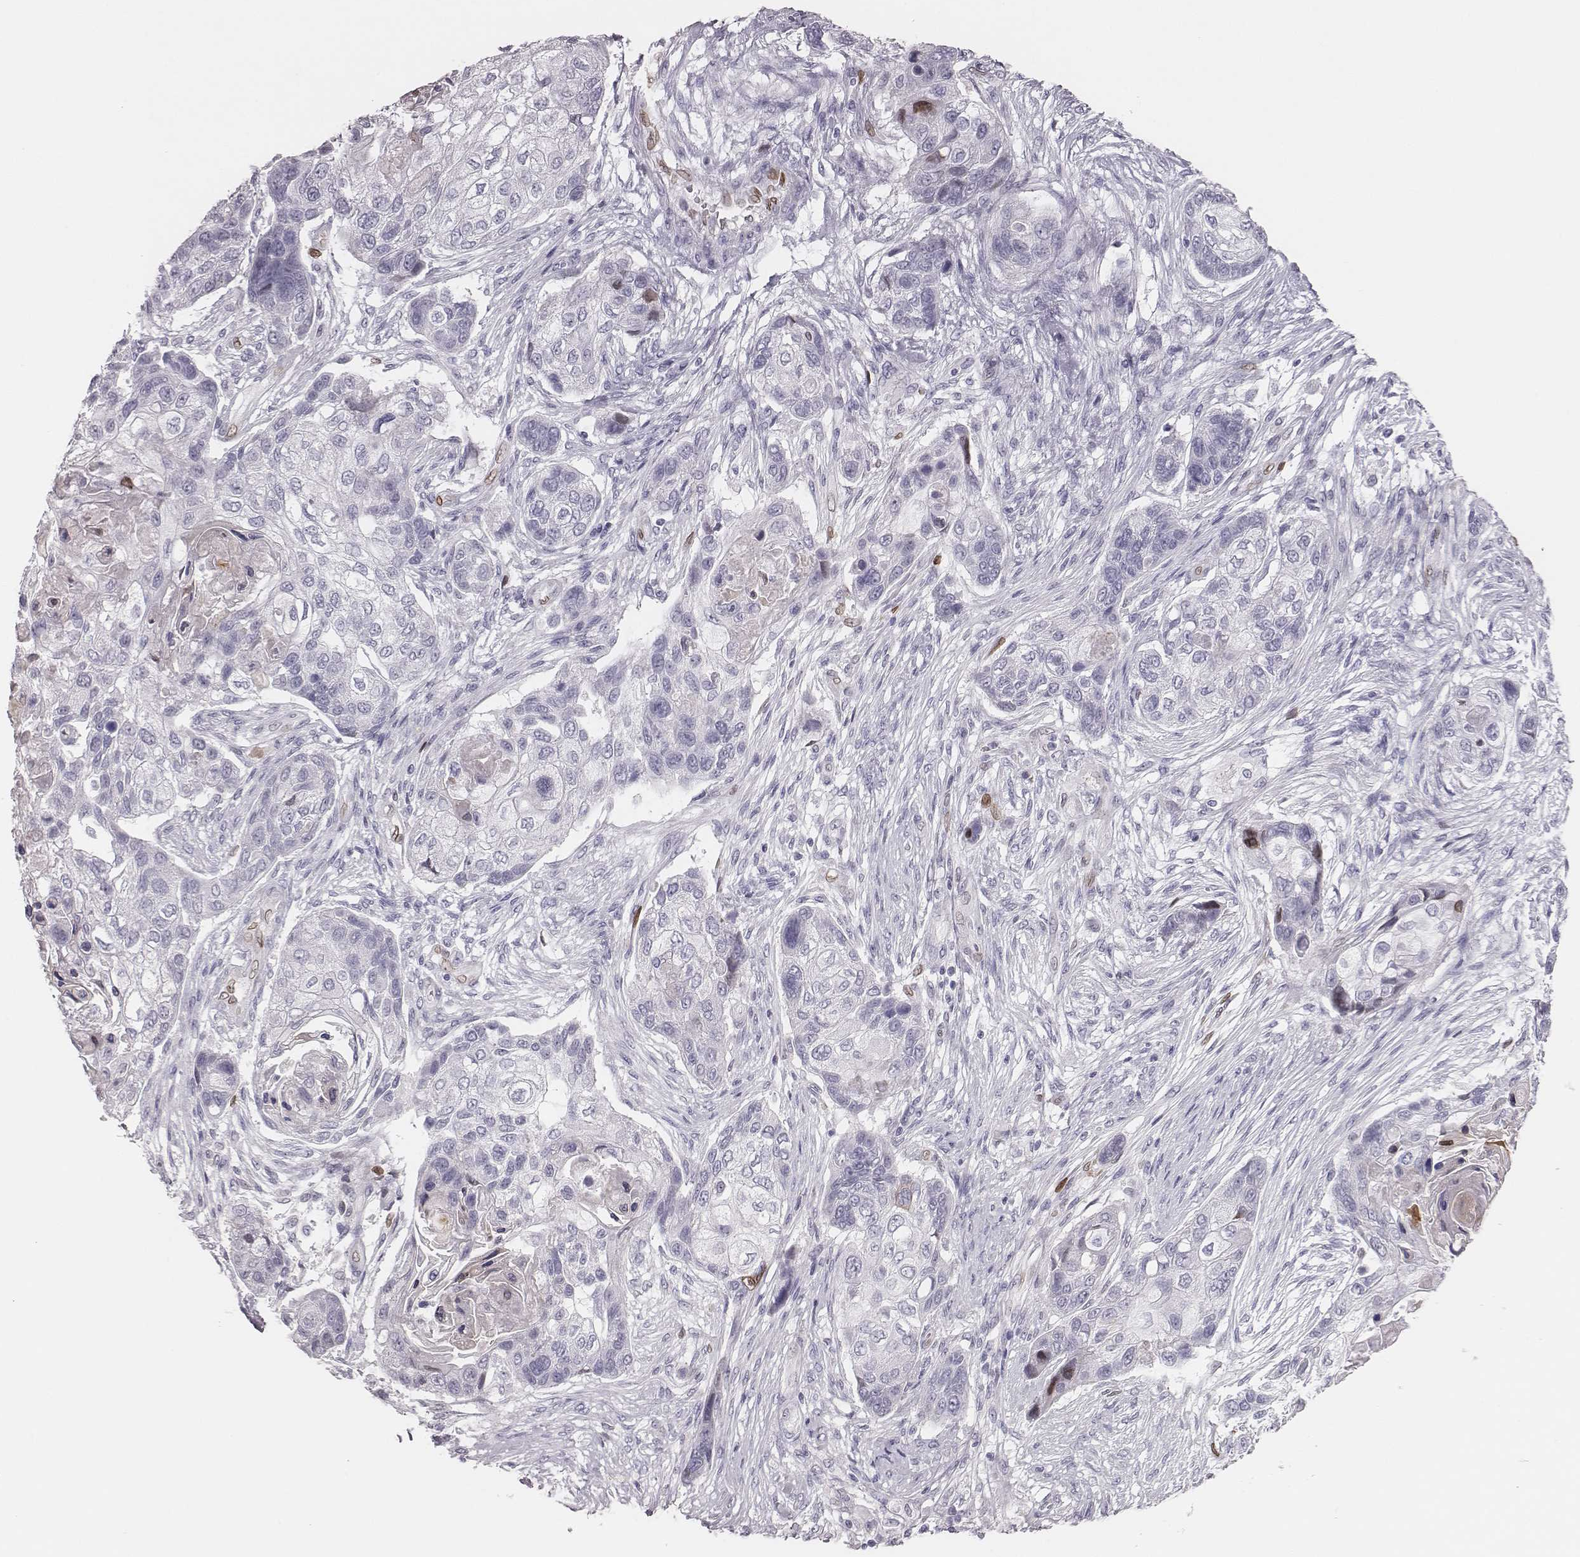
{"staining": {"intensity": "negative", "quantity": "none", "location": "none"}, "tissue": "lung cancer", "cell_type": "Tumor cells", "image_type": "cancer", "snomed": [{"axis": "morphology", "description": "Squamous cell carcinoma, NOS"}, {"axis": "topography", "description": "Lung"}], "caption": "The IHC image has no significant positivity in tumor cells of lung cancer tissue.", "gene": "ADGRF4", "patient": {"sex": "male", "age": 69}}